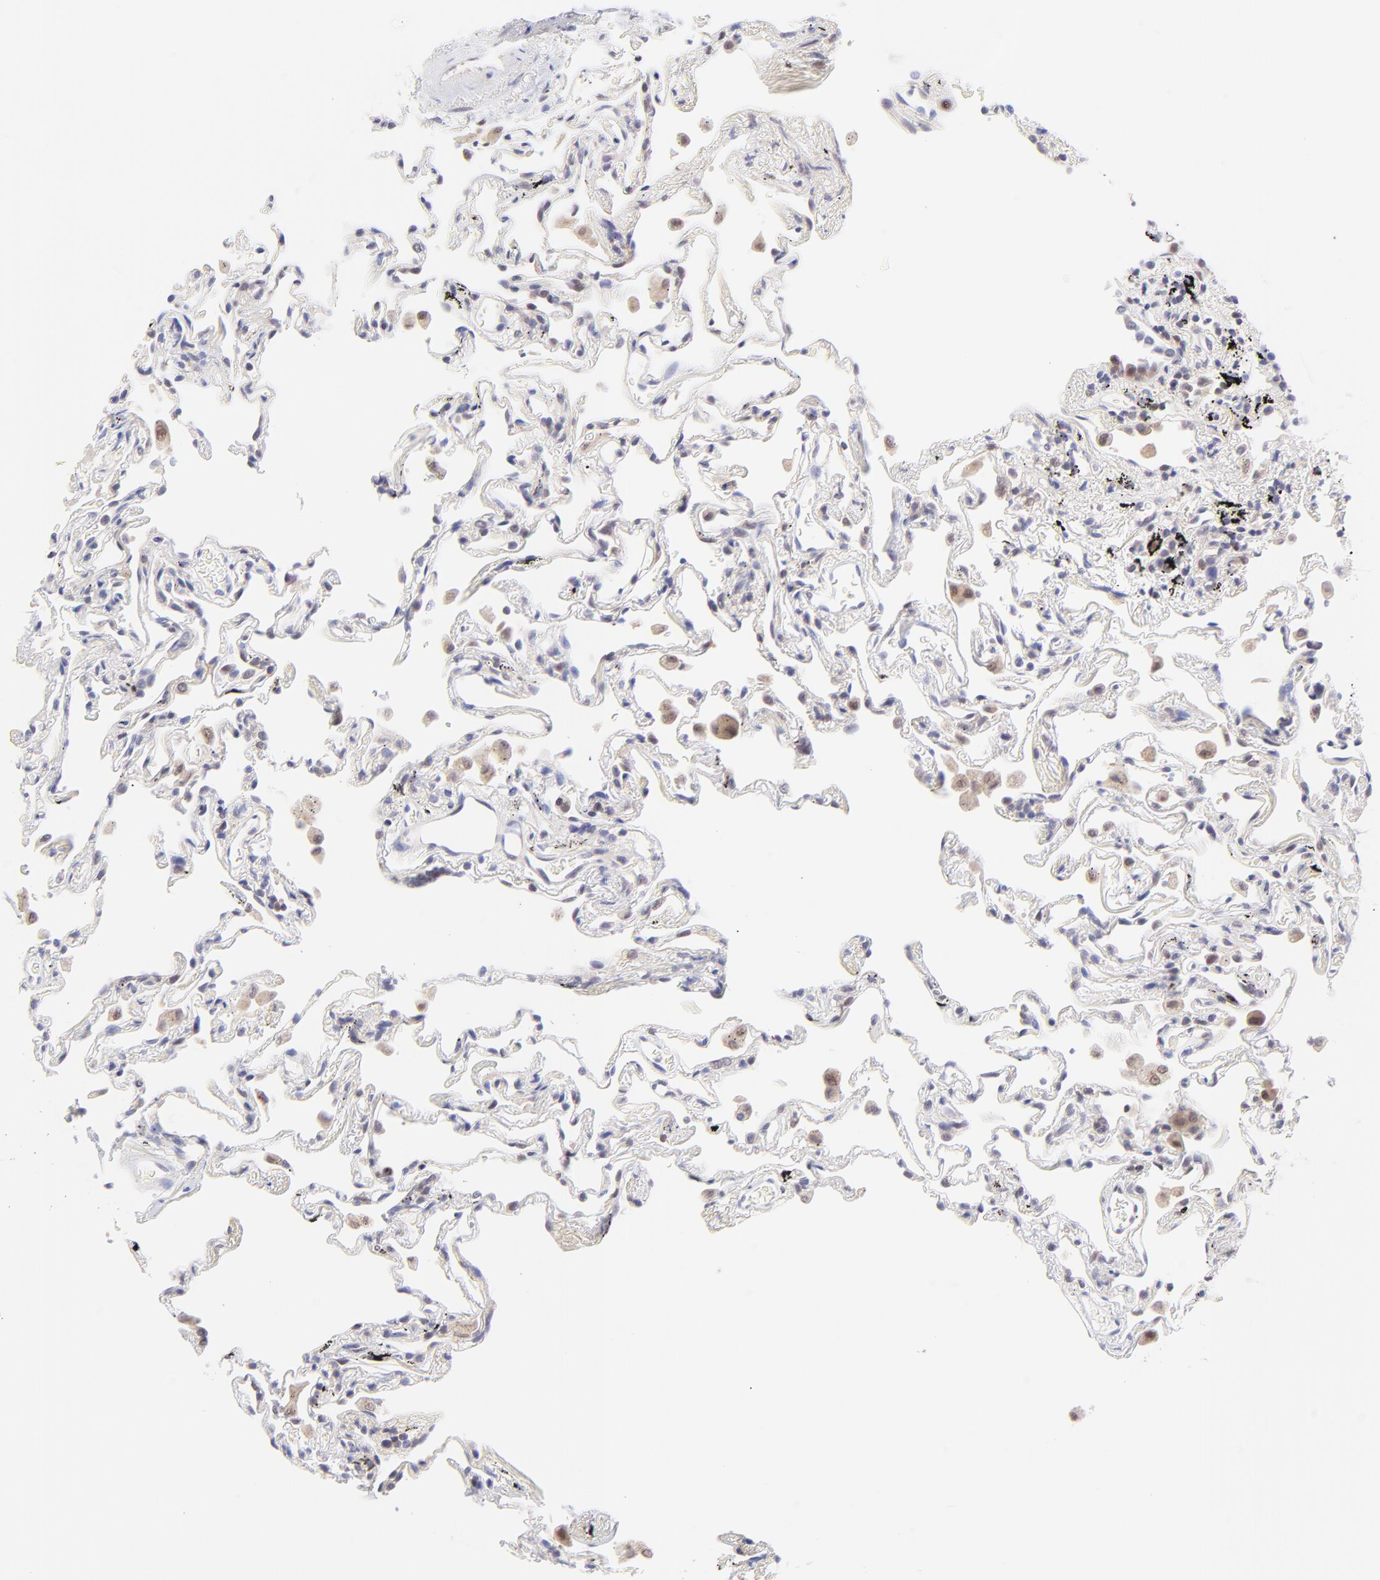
{"staining": {"intensity": "negative", "quantity": "none", "location": "none"}, "tissue": "lung", "cell_type": "Alveolar cells", "image_type": "normal", "snomed": [{"axis": "morphology", "description": "Normal tissue, NOS"}, {"axis": "morphology", "description": "Inflammation, NOS"}, {"axis": "topography", "description": "Lung"}], "caption": "The histopathology image displays no staining of alveolar cells in normal lung. (Stains: DAB IHC with hematoxylin counter stain, Microscopy: brightfield microscopy at high magnification).", "gene": "PBDC1", "patient": {"sex": "male", "age": 69}}